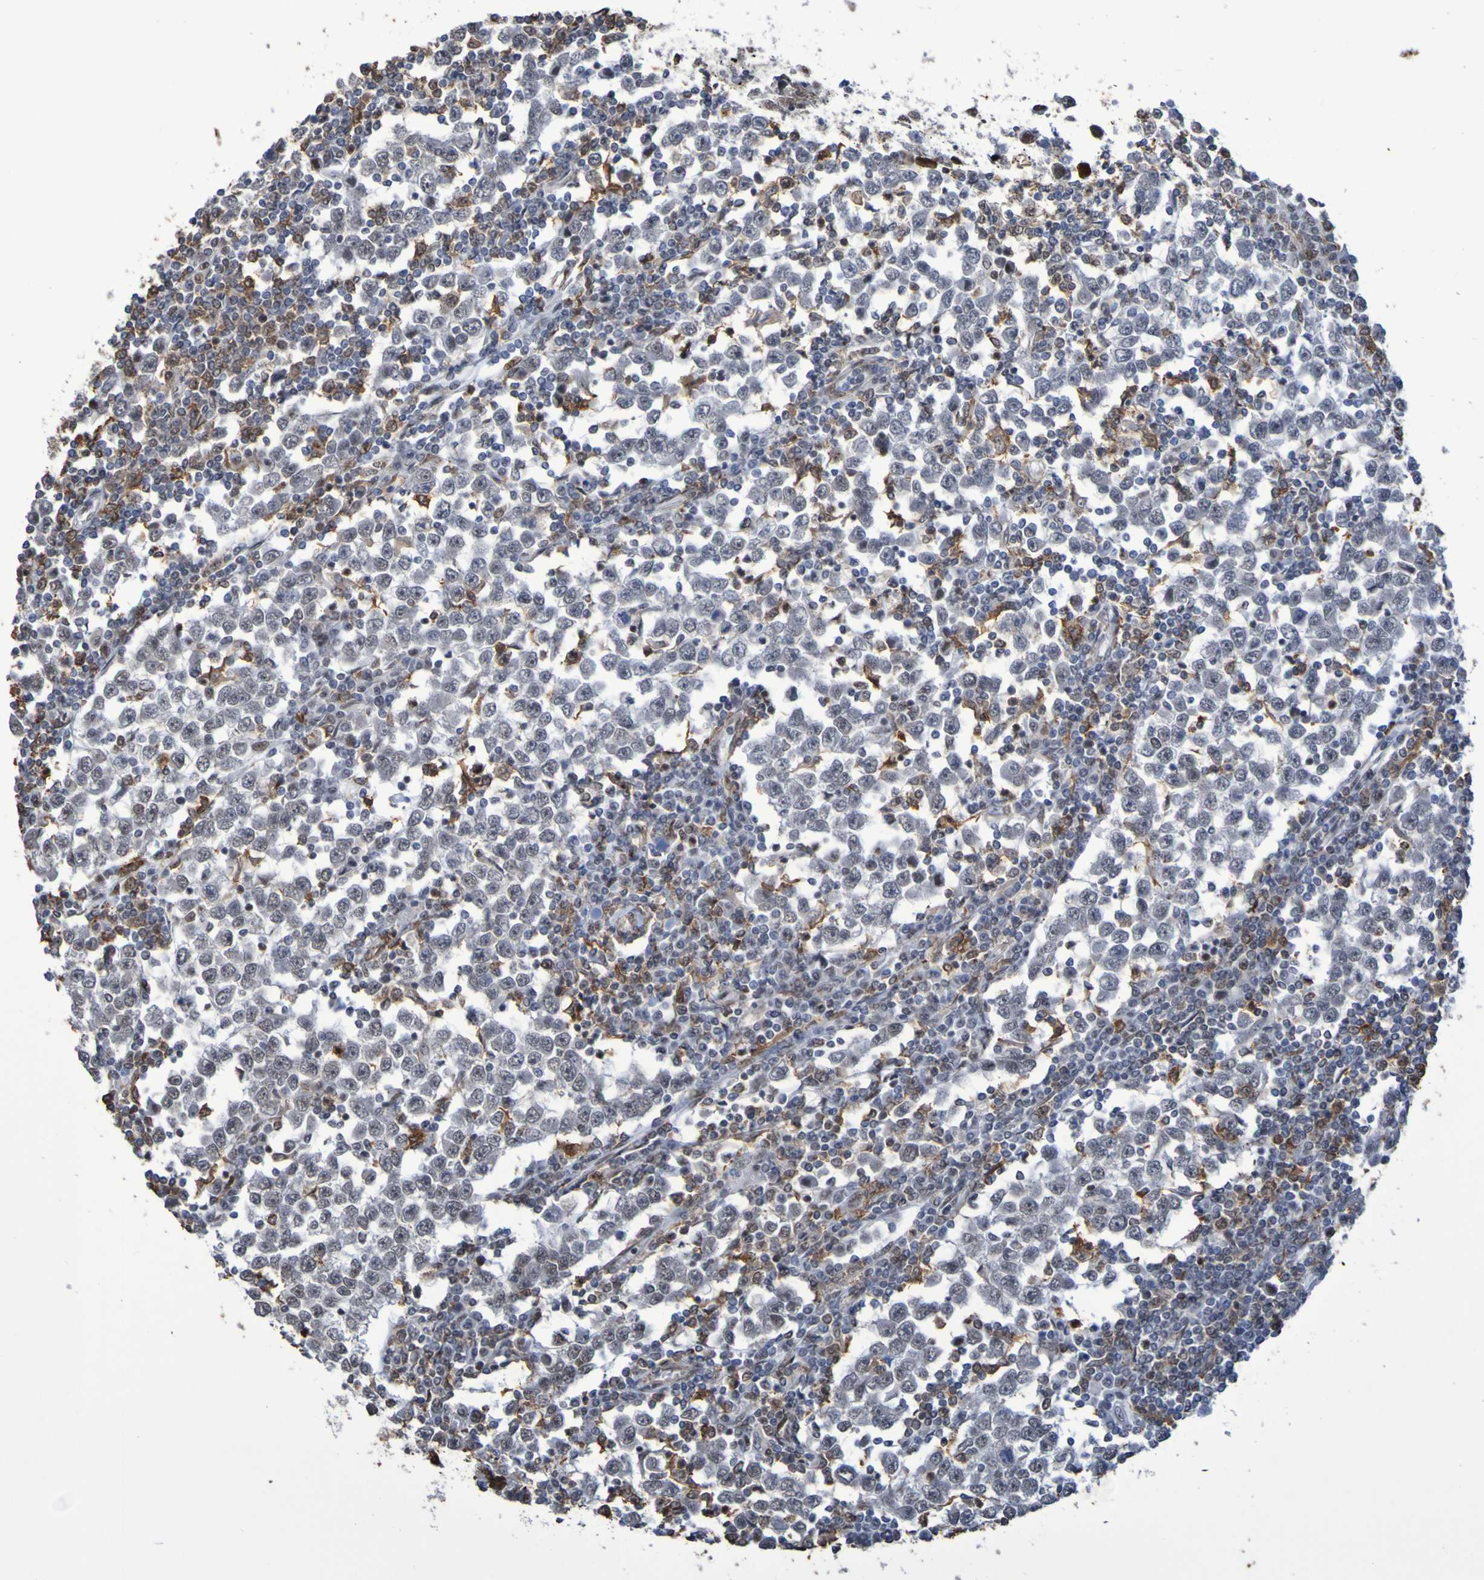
{"staining": {"intensity": "weak", "quantity": "25%-75%", "location": "nuclear"}, "tissue": "testis cancer", "cell_type": "Tumor cells", "image_type": "cancer", "snomed": [{"axis": "morphology", "description": "Seminoma, NOS"}, {"axis": "topography", "description": "Testis"}], "caption": "Immunohistochemical staining of seminoma (testis) shows low levels of weak nuclear positivity in about 25%-75% of tumor cells. The staining was performed using DAB, with brown indicating positive protein expression. Nuclei are stained blue with hematoxylin.", "gene": "MRTFB", "patient": {"sex": "male", "age": 65}}